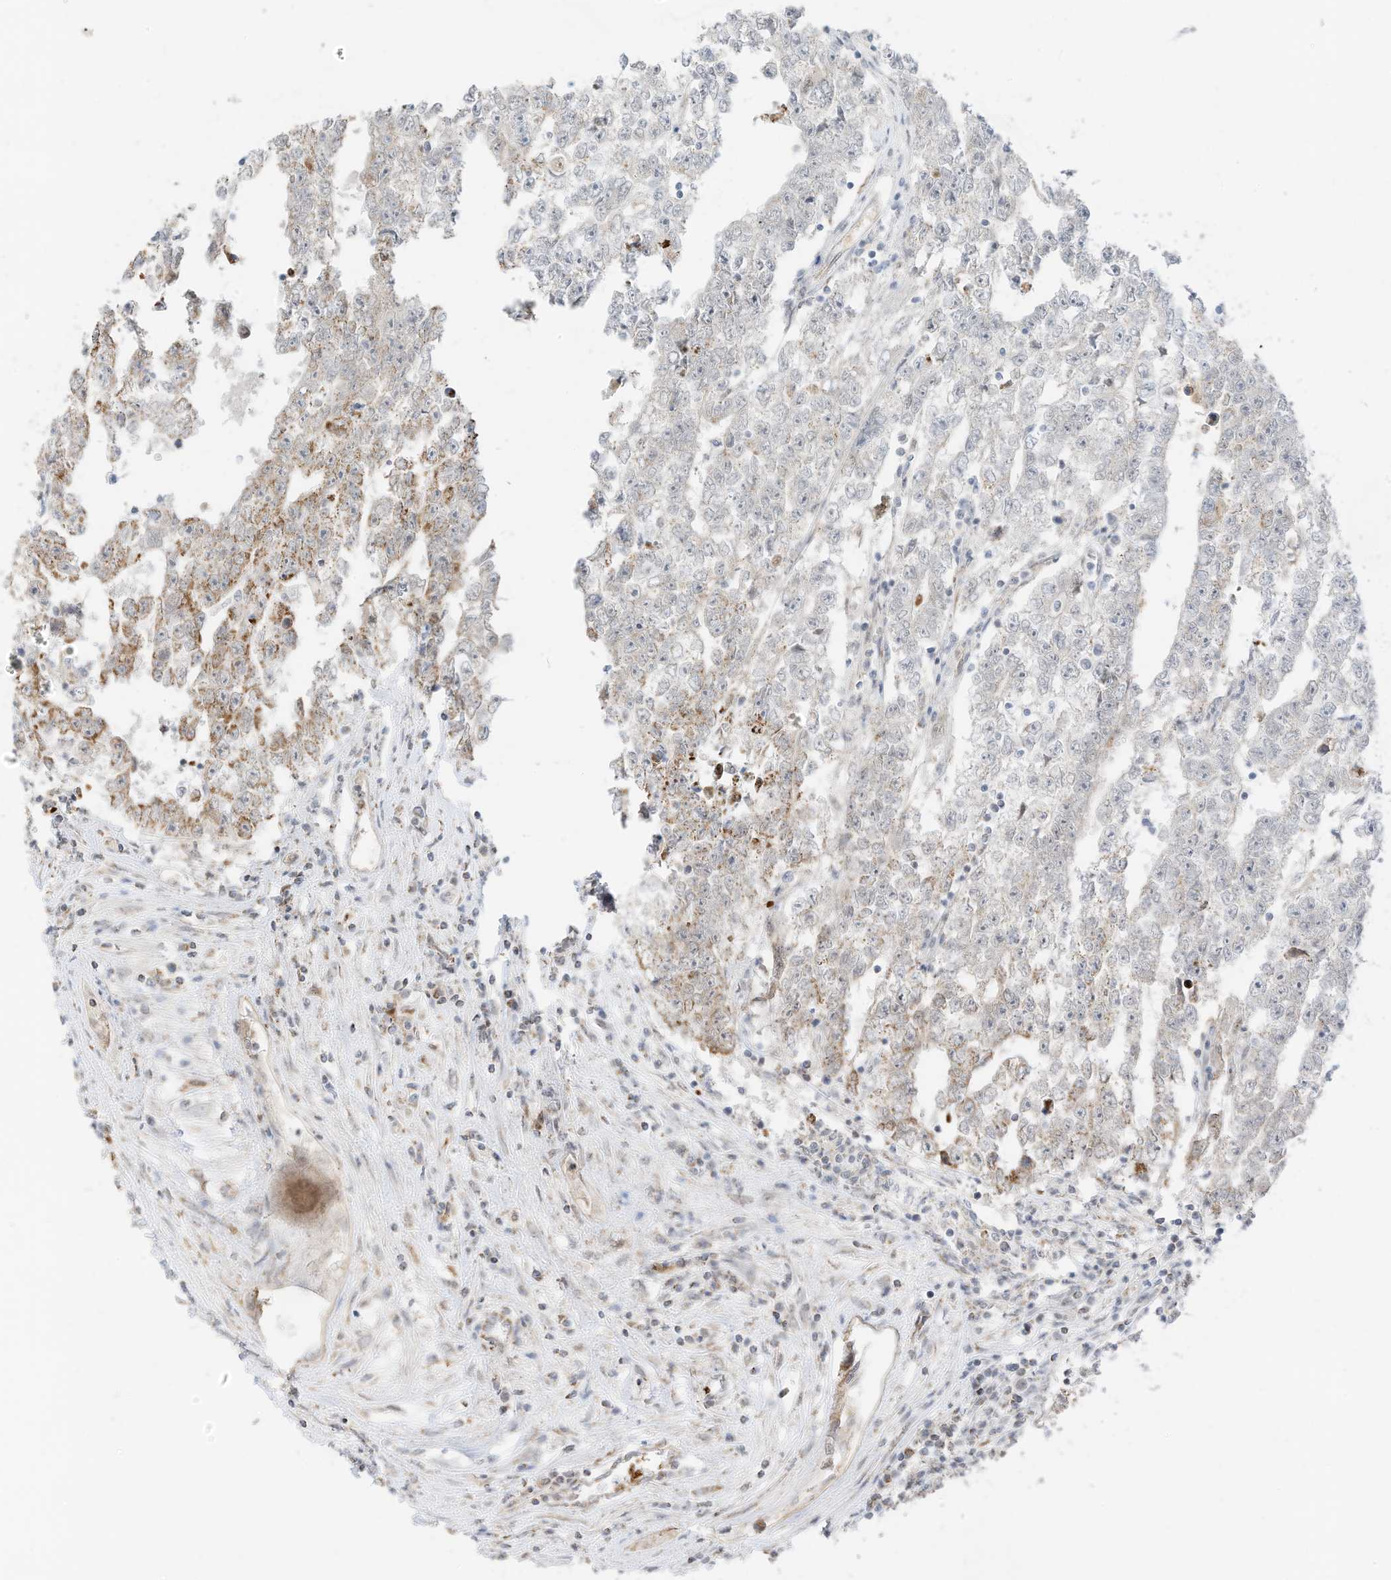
{"staining": {"intensity": "moderate", "quantity": "<25%", "location": "cytoplasmic/membranous"}, "tissue": "testis cancer", "cell_type": "Tumor cells", "image_type": "cancer", "snomed": [{"axis": "morphology", "description": "Carcinoma, Embryonal, NOS"}, {"axis": "topography", "description": "Testis"}], "caption": "Immunohistochemistry (IHC) staining of embryonal carcinoma (testis), which reveals low levels of moderate cytoplasmic/membranous expression in about <25% of tumor cells indicating moderate cytoplasmic/membranous protein staining. The staining was performed using DAB (brown) for protein detection and nuclei were counterstained in hematoxylin (blue).", "gene": "MTUS2", "patient": {"sex": "male", "age": 25}}